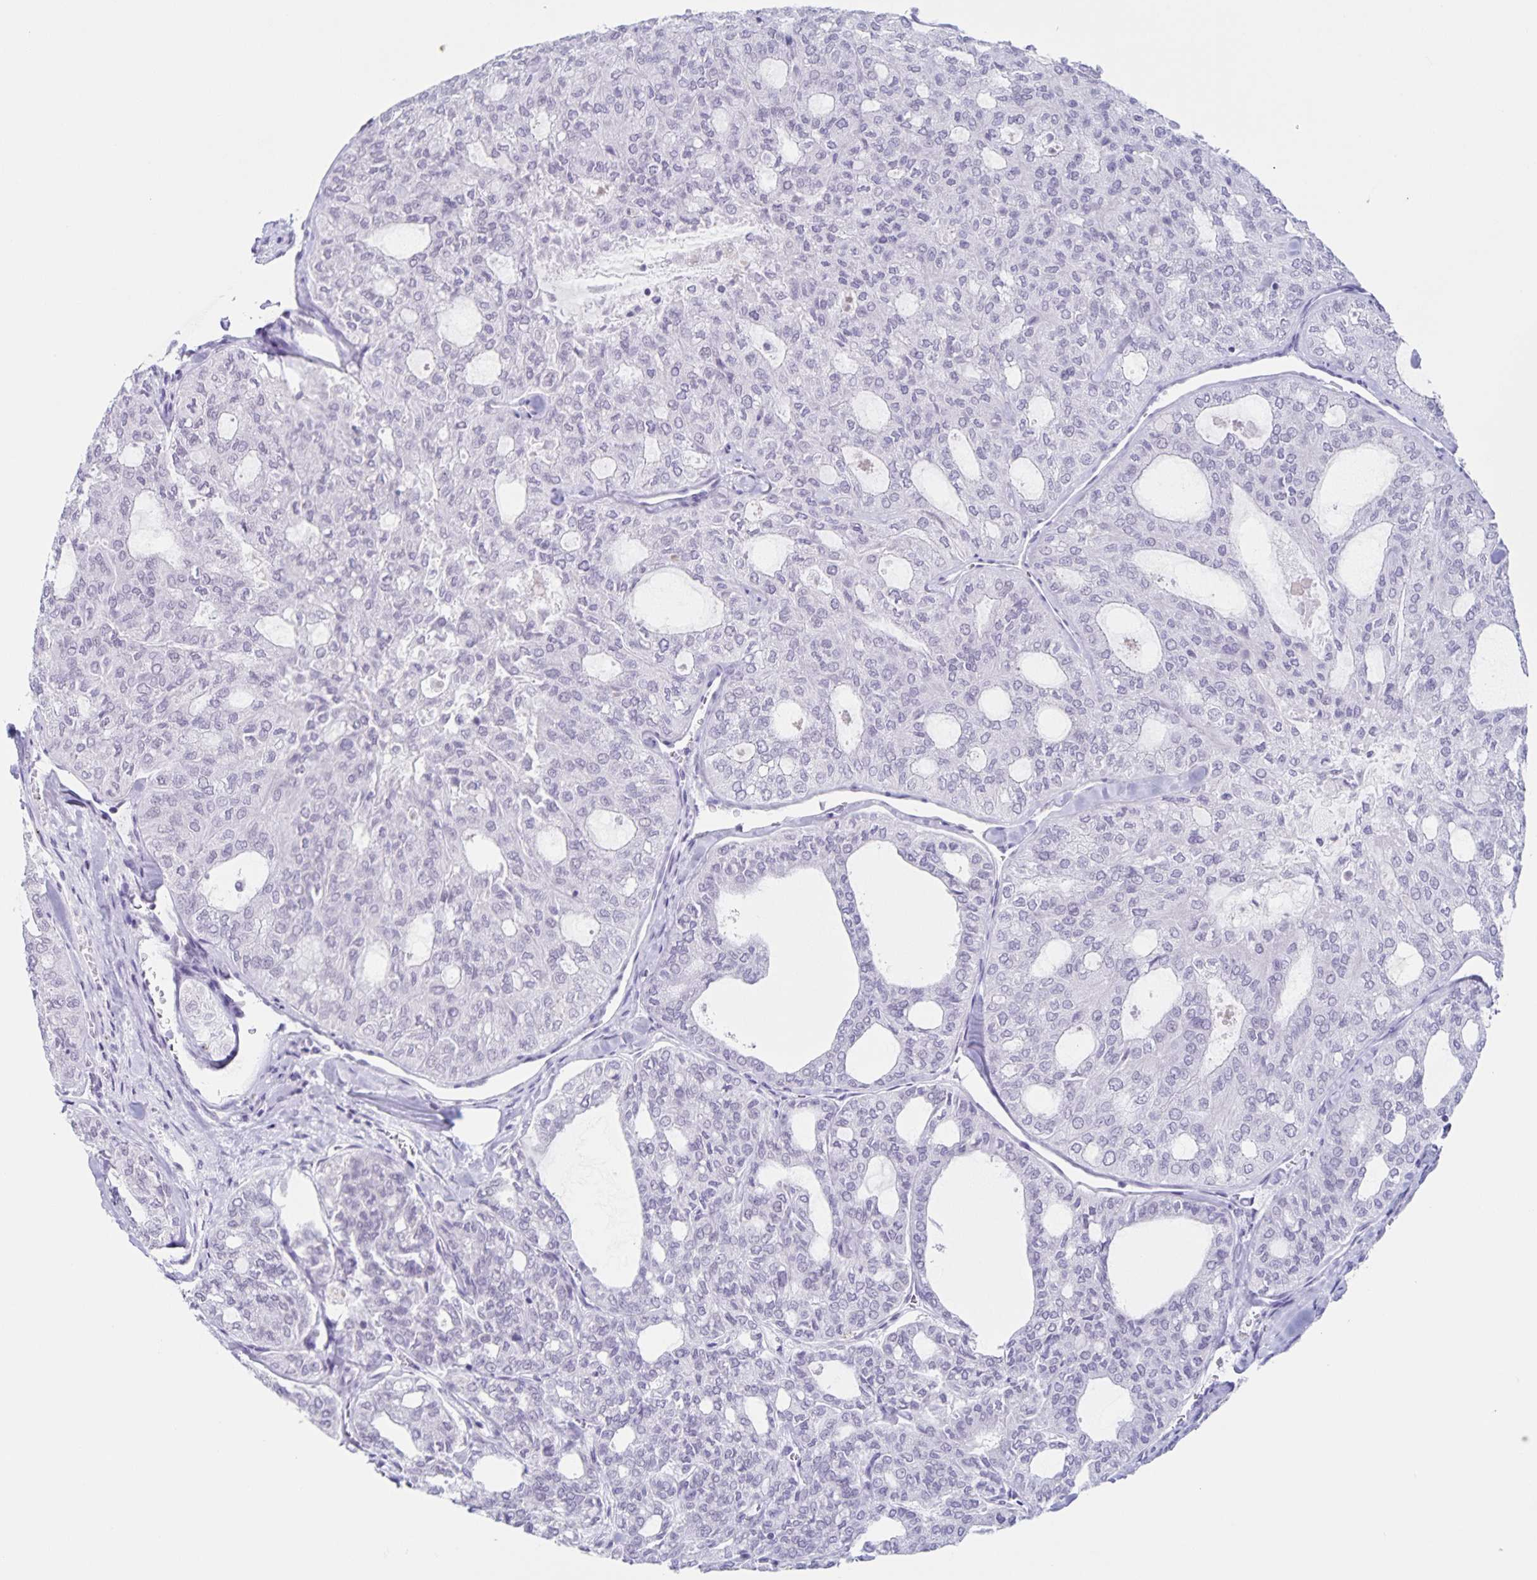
{"staining": {"intensity": "negative", "quantity": "none", "location": "none"}, "tissue": "thyroid cancer", "cell_type": "Tumor cells", "image_type": "cancer", "snomed": [{"axis": "morphology", "description": "Follicular adenoma carcinoma, NOS"}, {"axis": "topography", "description": "Thyroid gland"}], "caption": "Tumor cells are negative for protein expression in human follicular adenoma carcinoma (thyroid).", "gene": "LCE6A", "patient": {"sex": "male", "age": 75}}